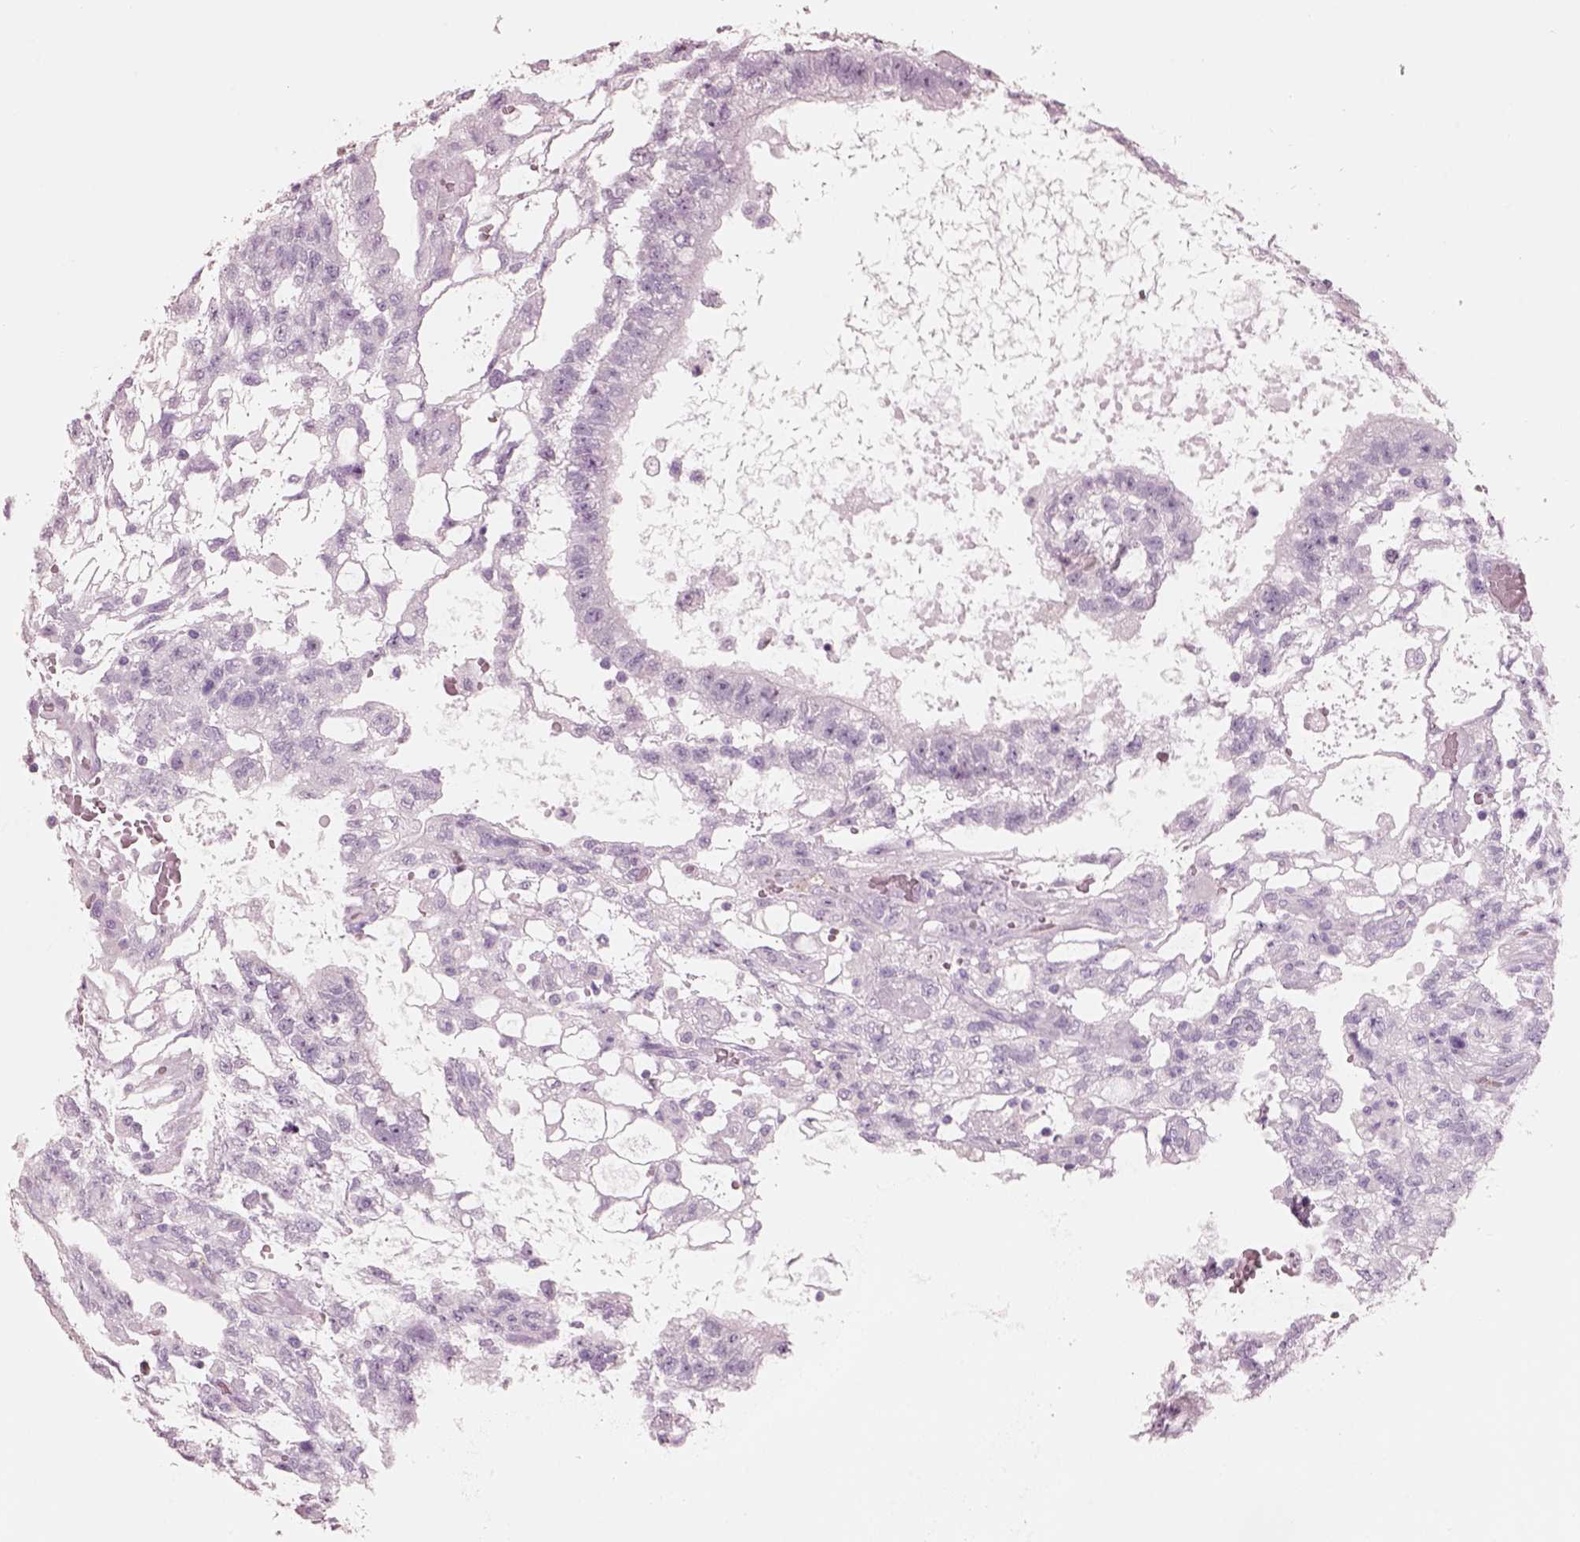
{"staining": {"intensity": "negative", "quantity": "none", "location": "none"}, "tissue": "testis cancer", "cell_type": "Tumor cells", "image_type": "cancer", "snomed": [{"axis": "morphology", "description": "Carcinoma, Embryonal, NOS"}, {"axis": "topography", "description": "Testis"}], "caption": "The micrograph displays no significant expression in tumor cells of testis embryonal carcinoma.", "gene": "PNOC", "patient": {"sex": "male", "age": 32}}